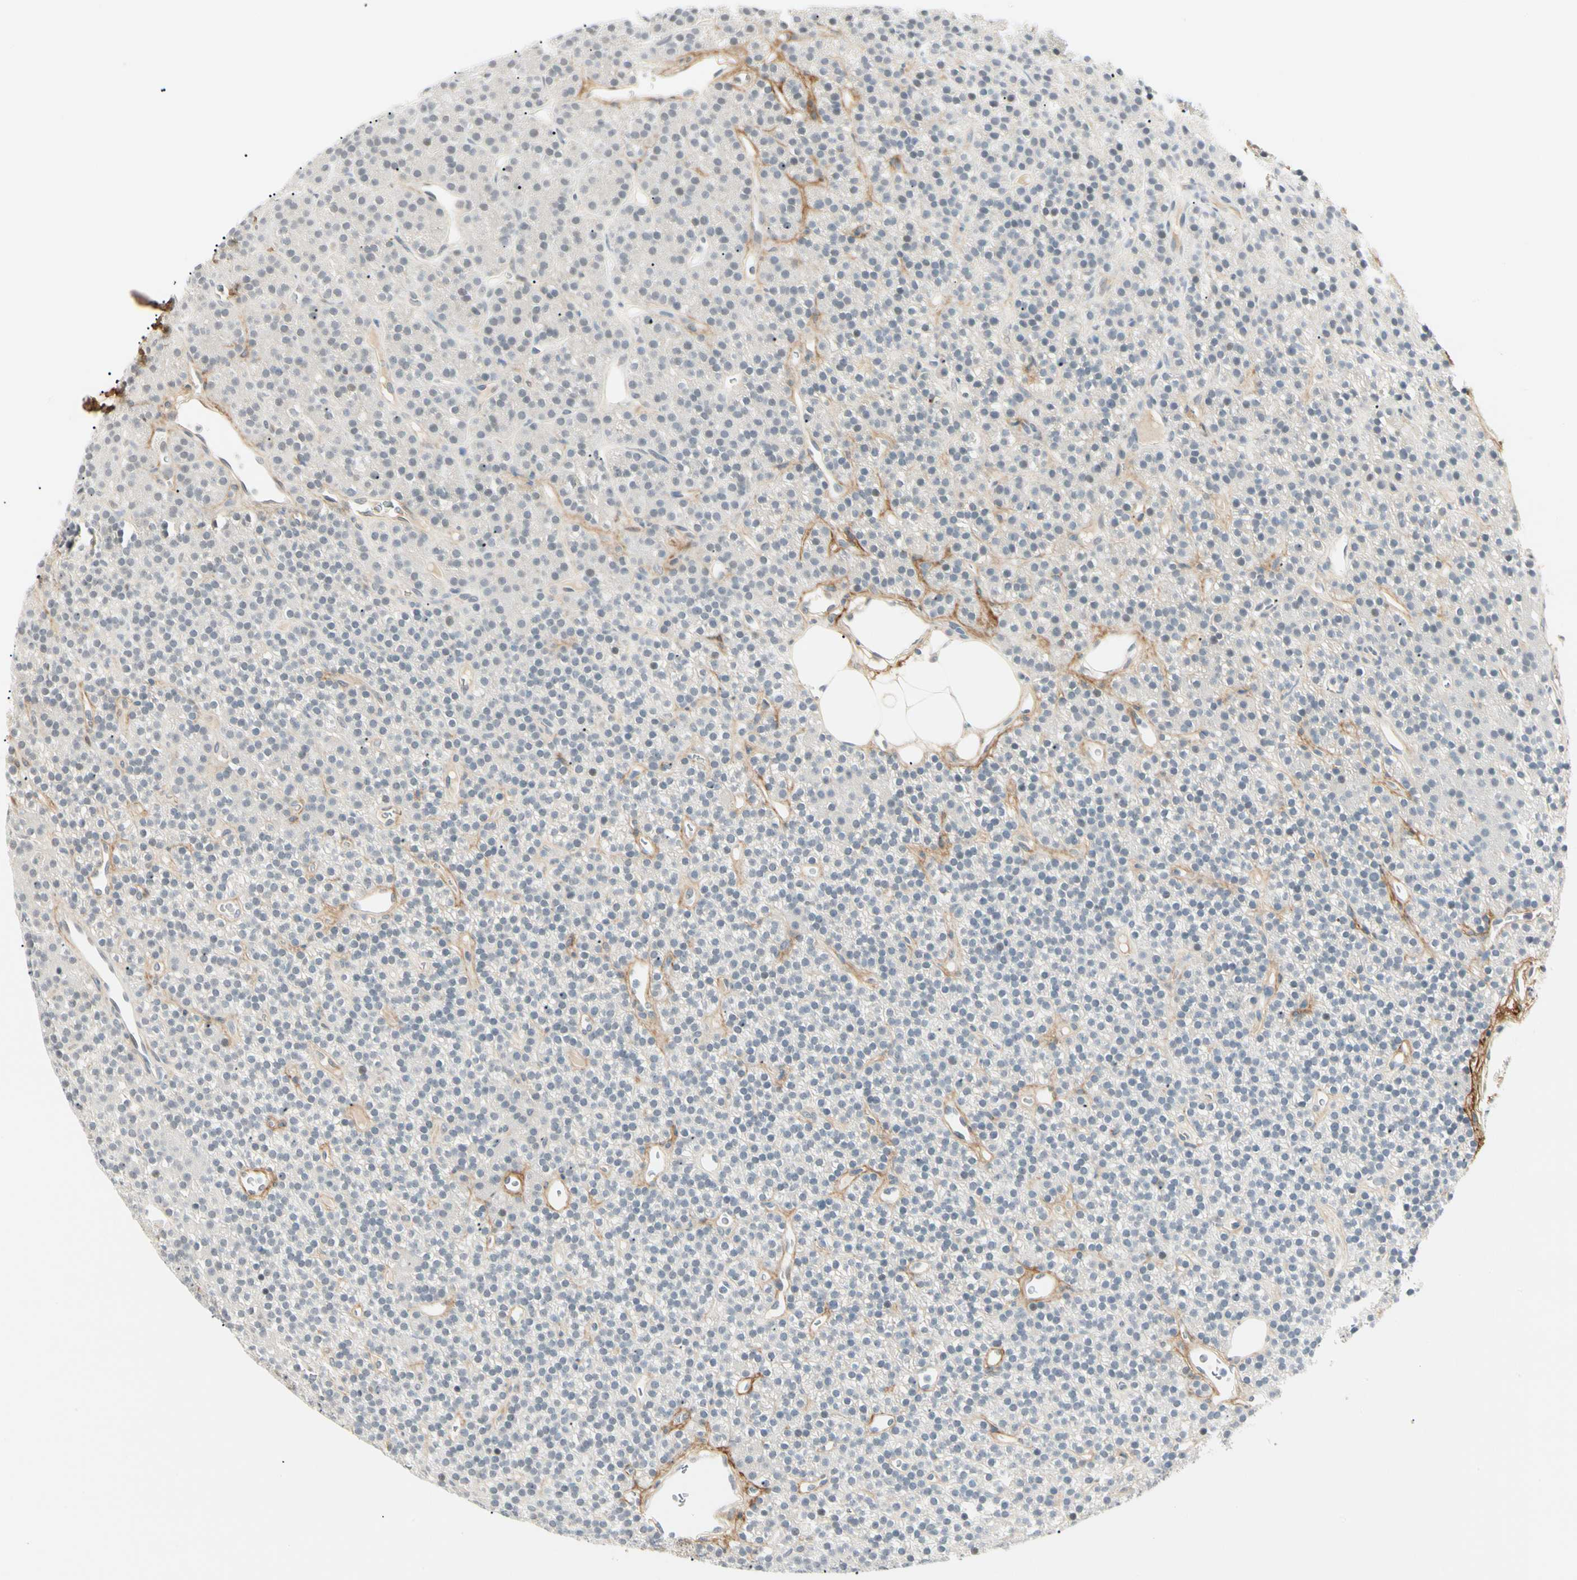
{"staining": {"intensity": "negative", "quantity": "none", "location": "none"}, "tissue": "parathyroid gland", "cell_type": "Glandular cells", "image_type": "normal", "snomed": [{"axis": "morphology", "description": "Normal tissue, NOS"}, {"axis": "morphology", "description": "Hyperplasia, NOS"}, {"axis": "topography", "description": "Parathyroid gland"}], "caption": "There is no significant expression in glandular cells of parathyroid gland. (IHC, brightfield microscopy, high magnification).", "gene": "ASPN", "patient": {"sex": "male", "age": 44}}